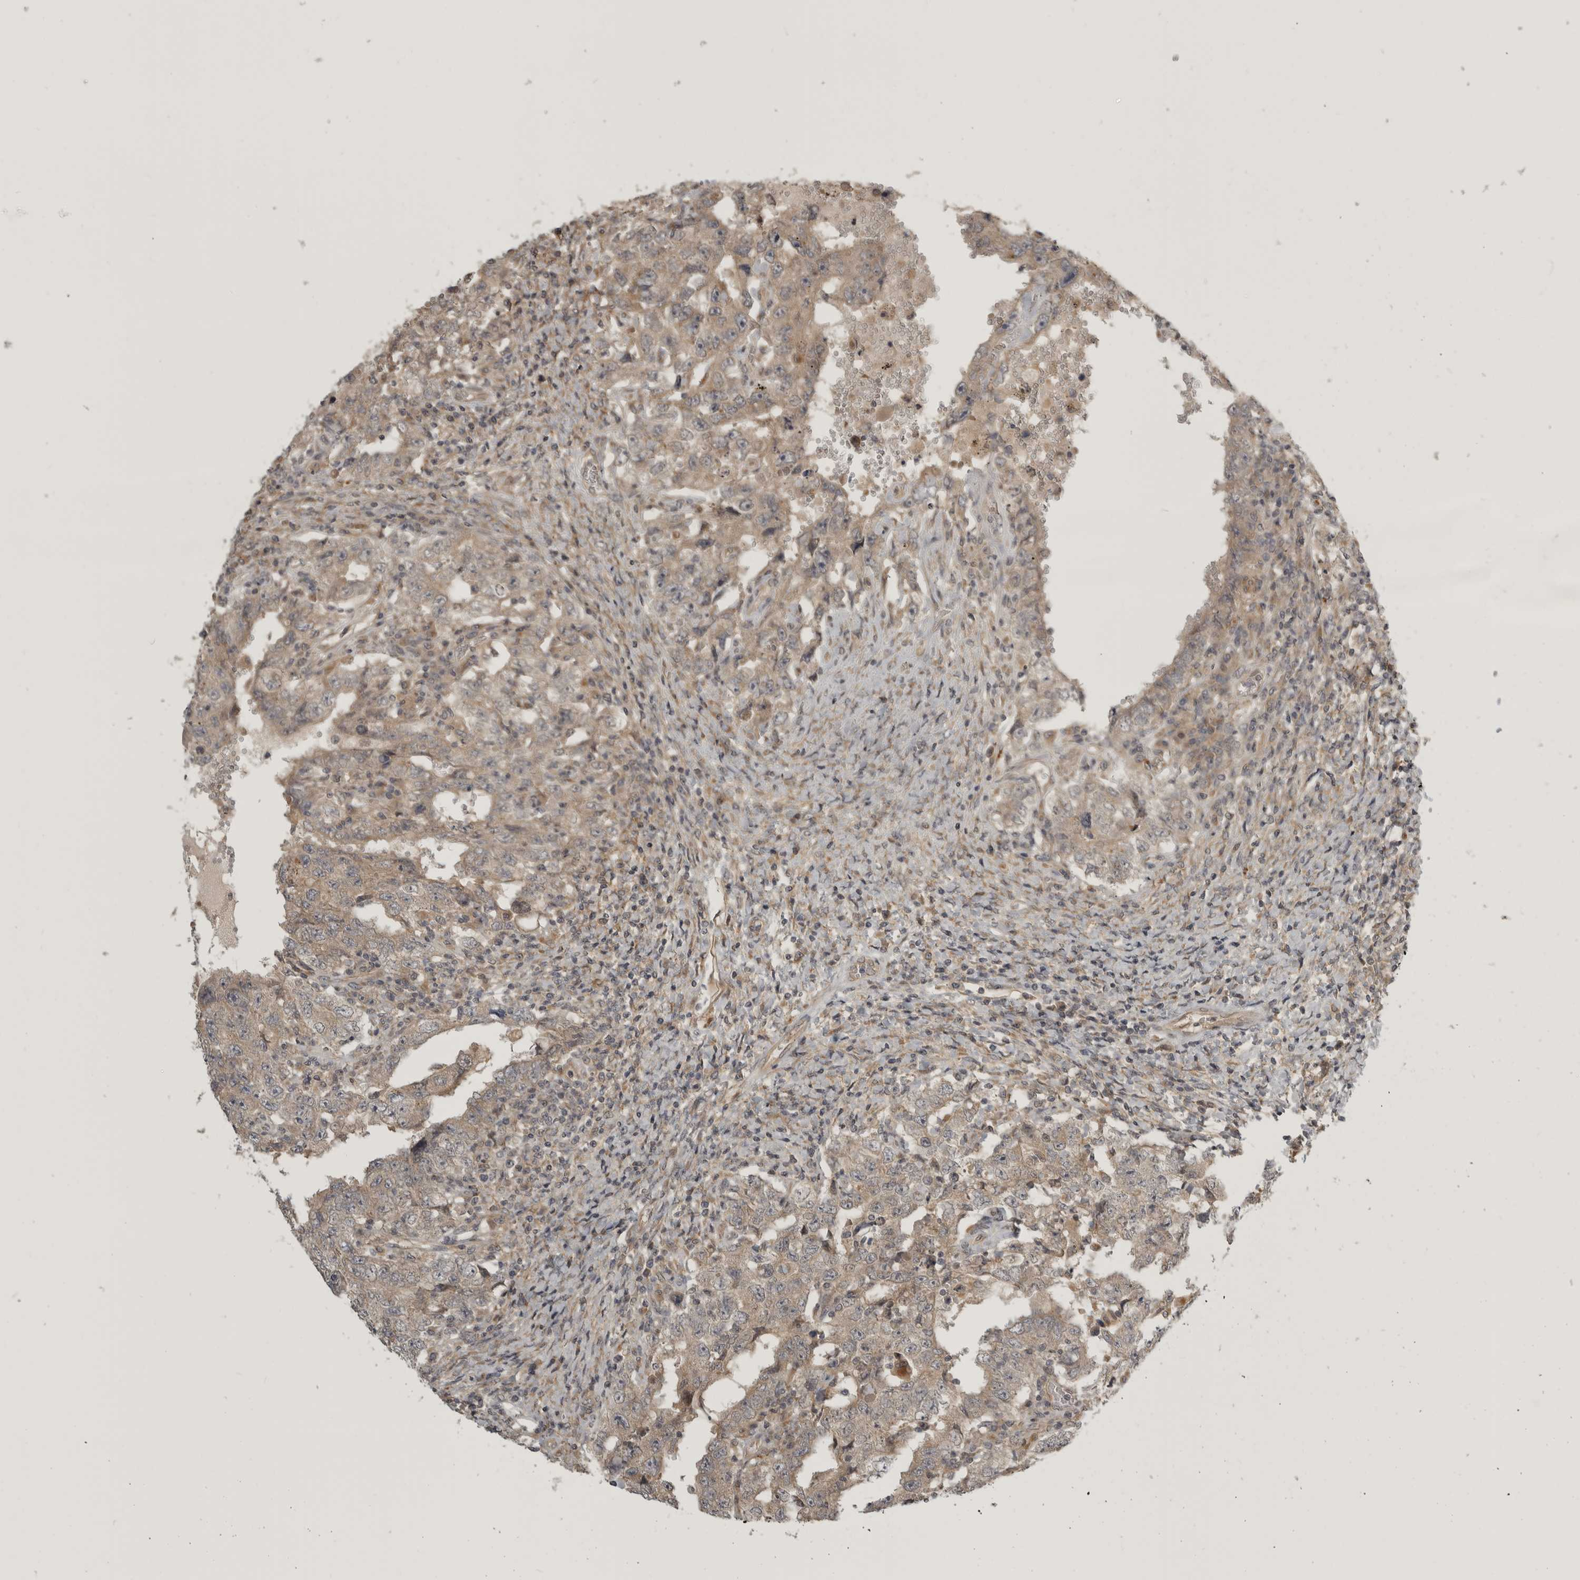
{"staining": {"intensity": "weak", "quantity": ">75%", "location": "cytoplasmic/membranous"}, "tissue": "testis cancer", "cell_type": "Tumor cells", "image_type": "cancer", "snomed": [{"axis": "morphology", "description": "Carcinoma, Embryonal, NOS"}, {"axis": "topography", "description": "Testis"}], "caption": "This is a histology image of immunohistochemistry staining of testis cancer (embryonal carcinoma), which shows weak expression in the cytoplasmic/membranous of tumor cells.", "gene": "CUEDC1", "patient": {"sex": "male", "age": 26}}